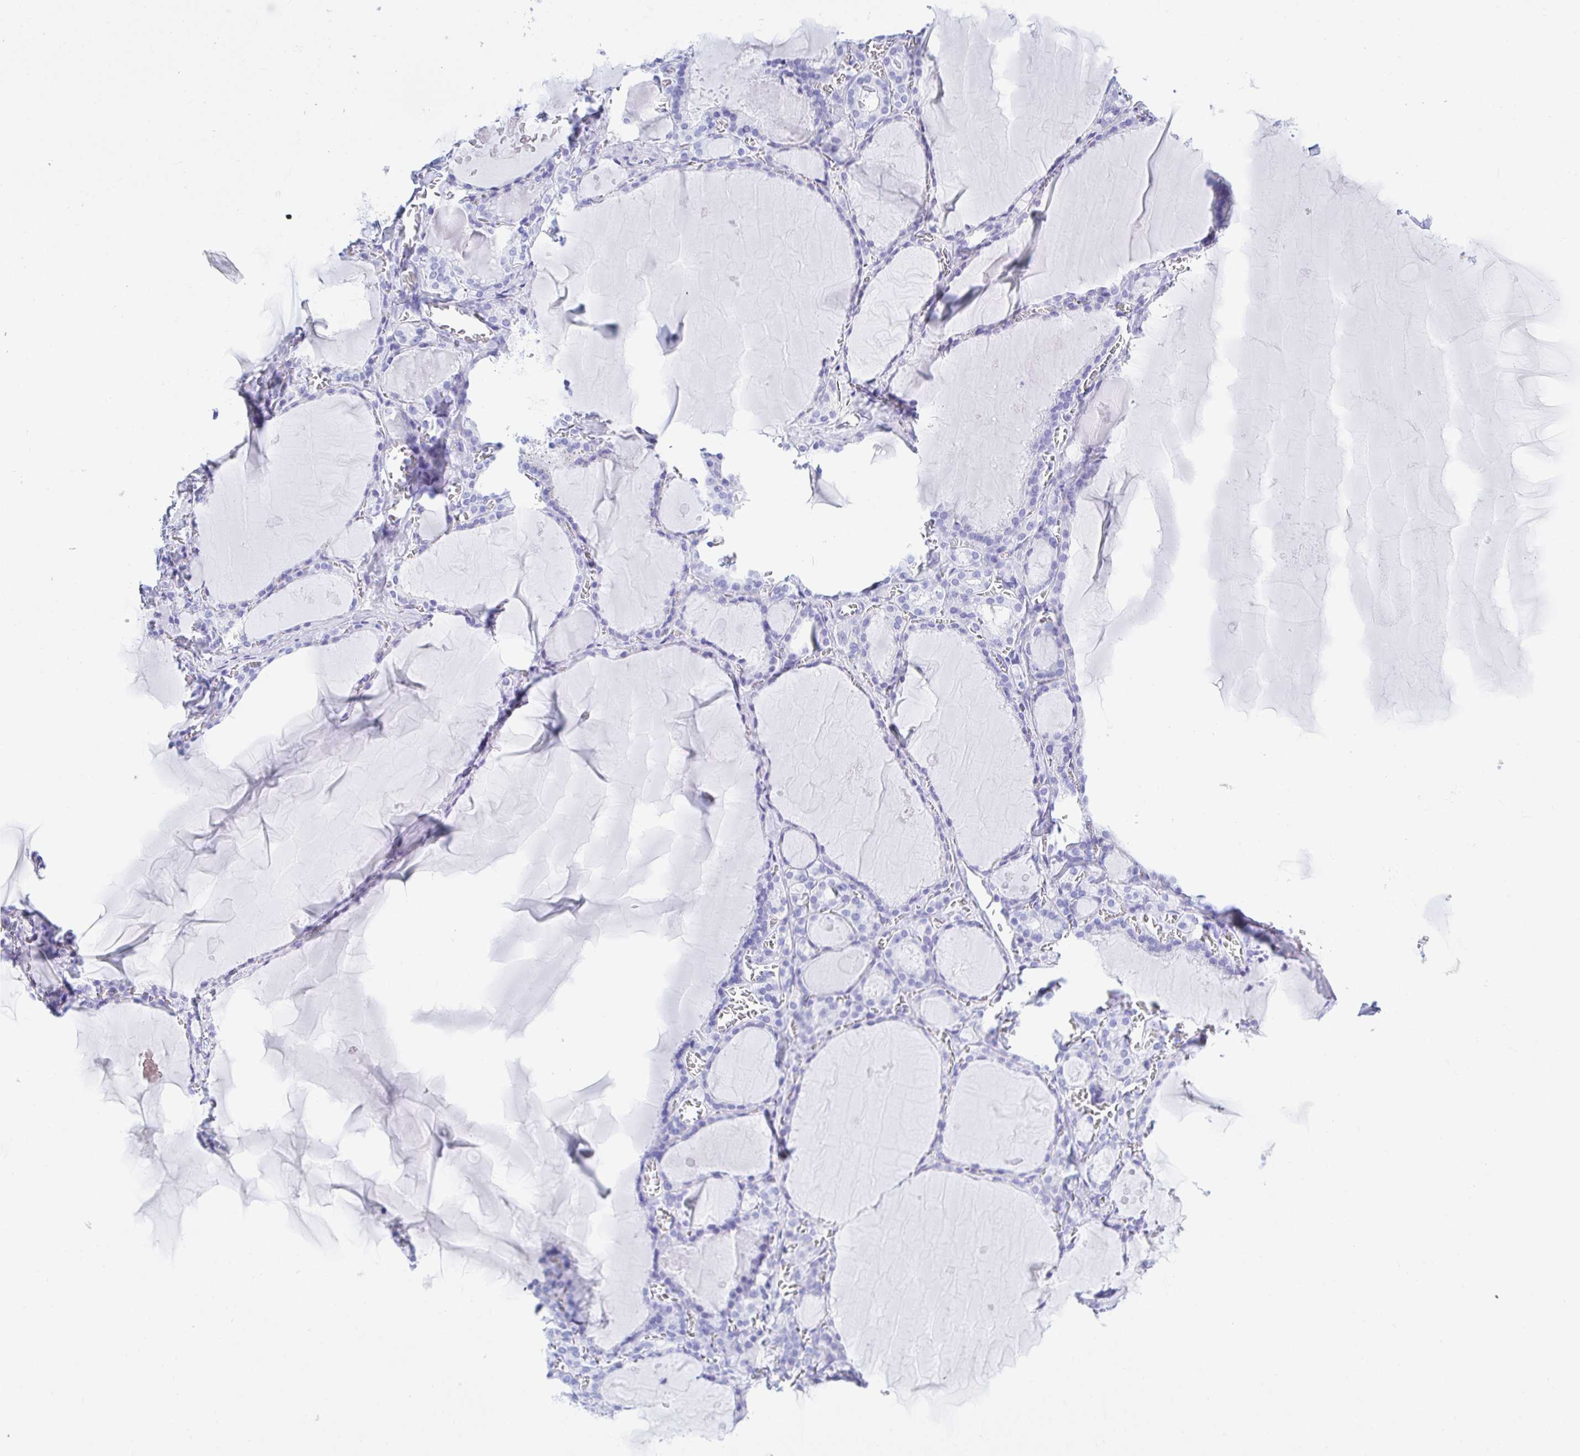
{"staining": {"intensity": "weak", "quantity": "<25%", "location": "cytoplasmic/membranous"}, "tissue": "thyroid gland", "cell_type": "Glandular cells", "image_type": "normal", "snomed": [{"axis": "morphology", "description": "Normal tissue, NOS"}, {"axis": "topography", "description": "Thyroid gland"}], "caption": "The photomicrograph shows no staining of glandular cells in unremarkable thyroid gland. Brightfield microscopy of immunohistochemistry (IHC) stained with DAB (brown) and hematoxylin (blue), captured at high magnification.", "gene": "FRMD3", "patient": {"sex": "male", "age": 56}}